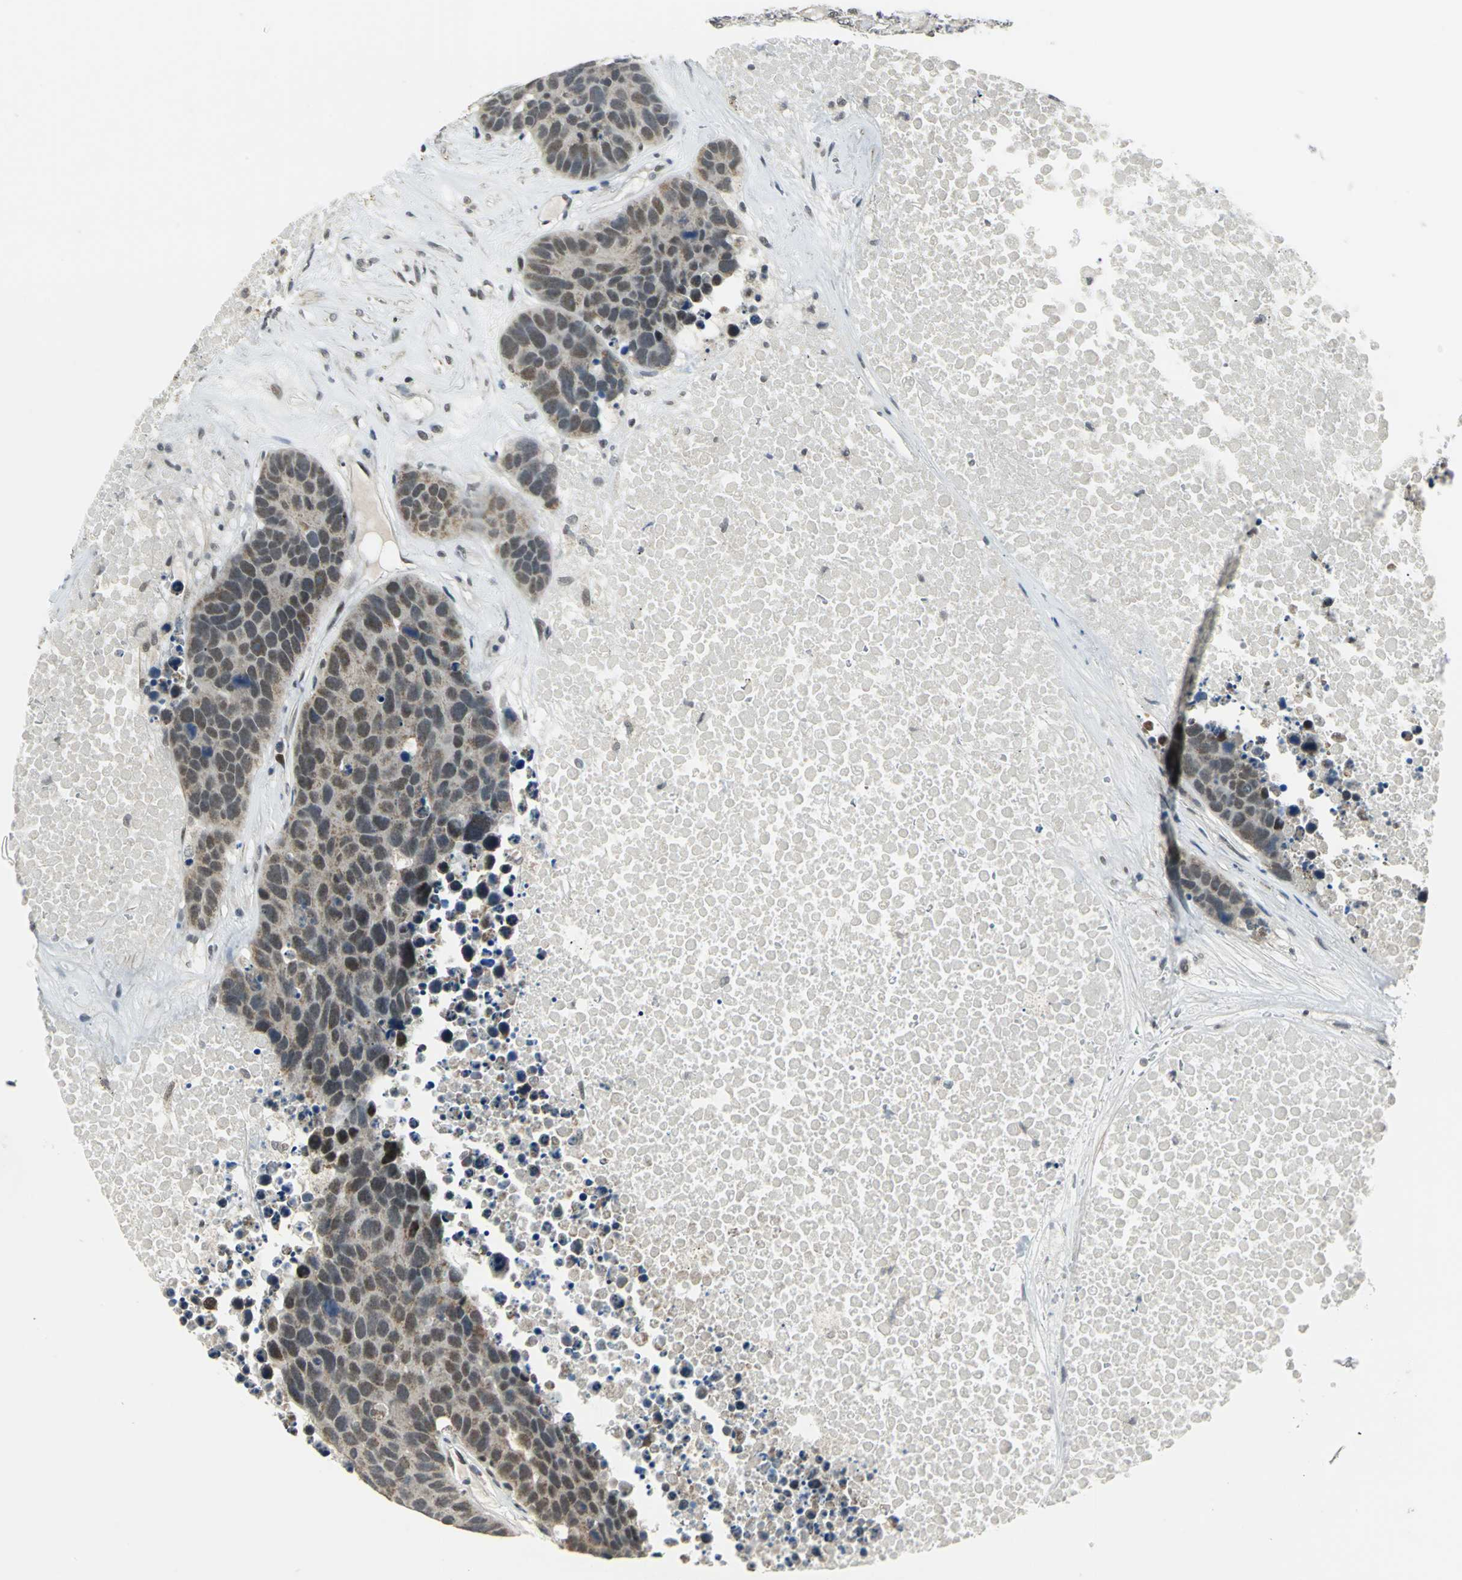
{"staining": {"intensity": "weak", "quantity": "25%-75%", "location": "cytoplasmic/membranous,nuclear"}, "tissue": "carcinoid", "cell_type": "Tumor cells", "image_type": "cancer", "snomed": [{"axis": "morphology", "description": "Carcinoid, malignant, NOS"}, {"axis": "topography", "description": "Lung"}], "caption": "Protein expression analysis of carcinoid (malignant) shows weak cytoplasmic/membranous and nuclear expression in about 25%-75% of tumor cells.", "gene": "MTA1", "patient": {"sex": "male", "age": 60}}